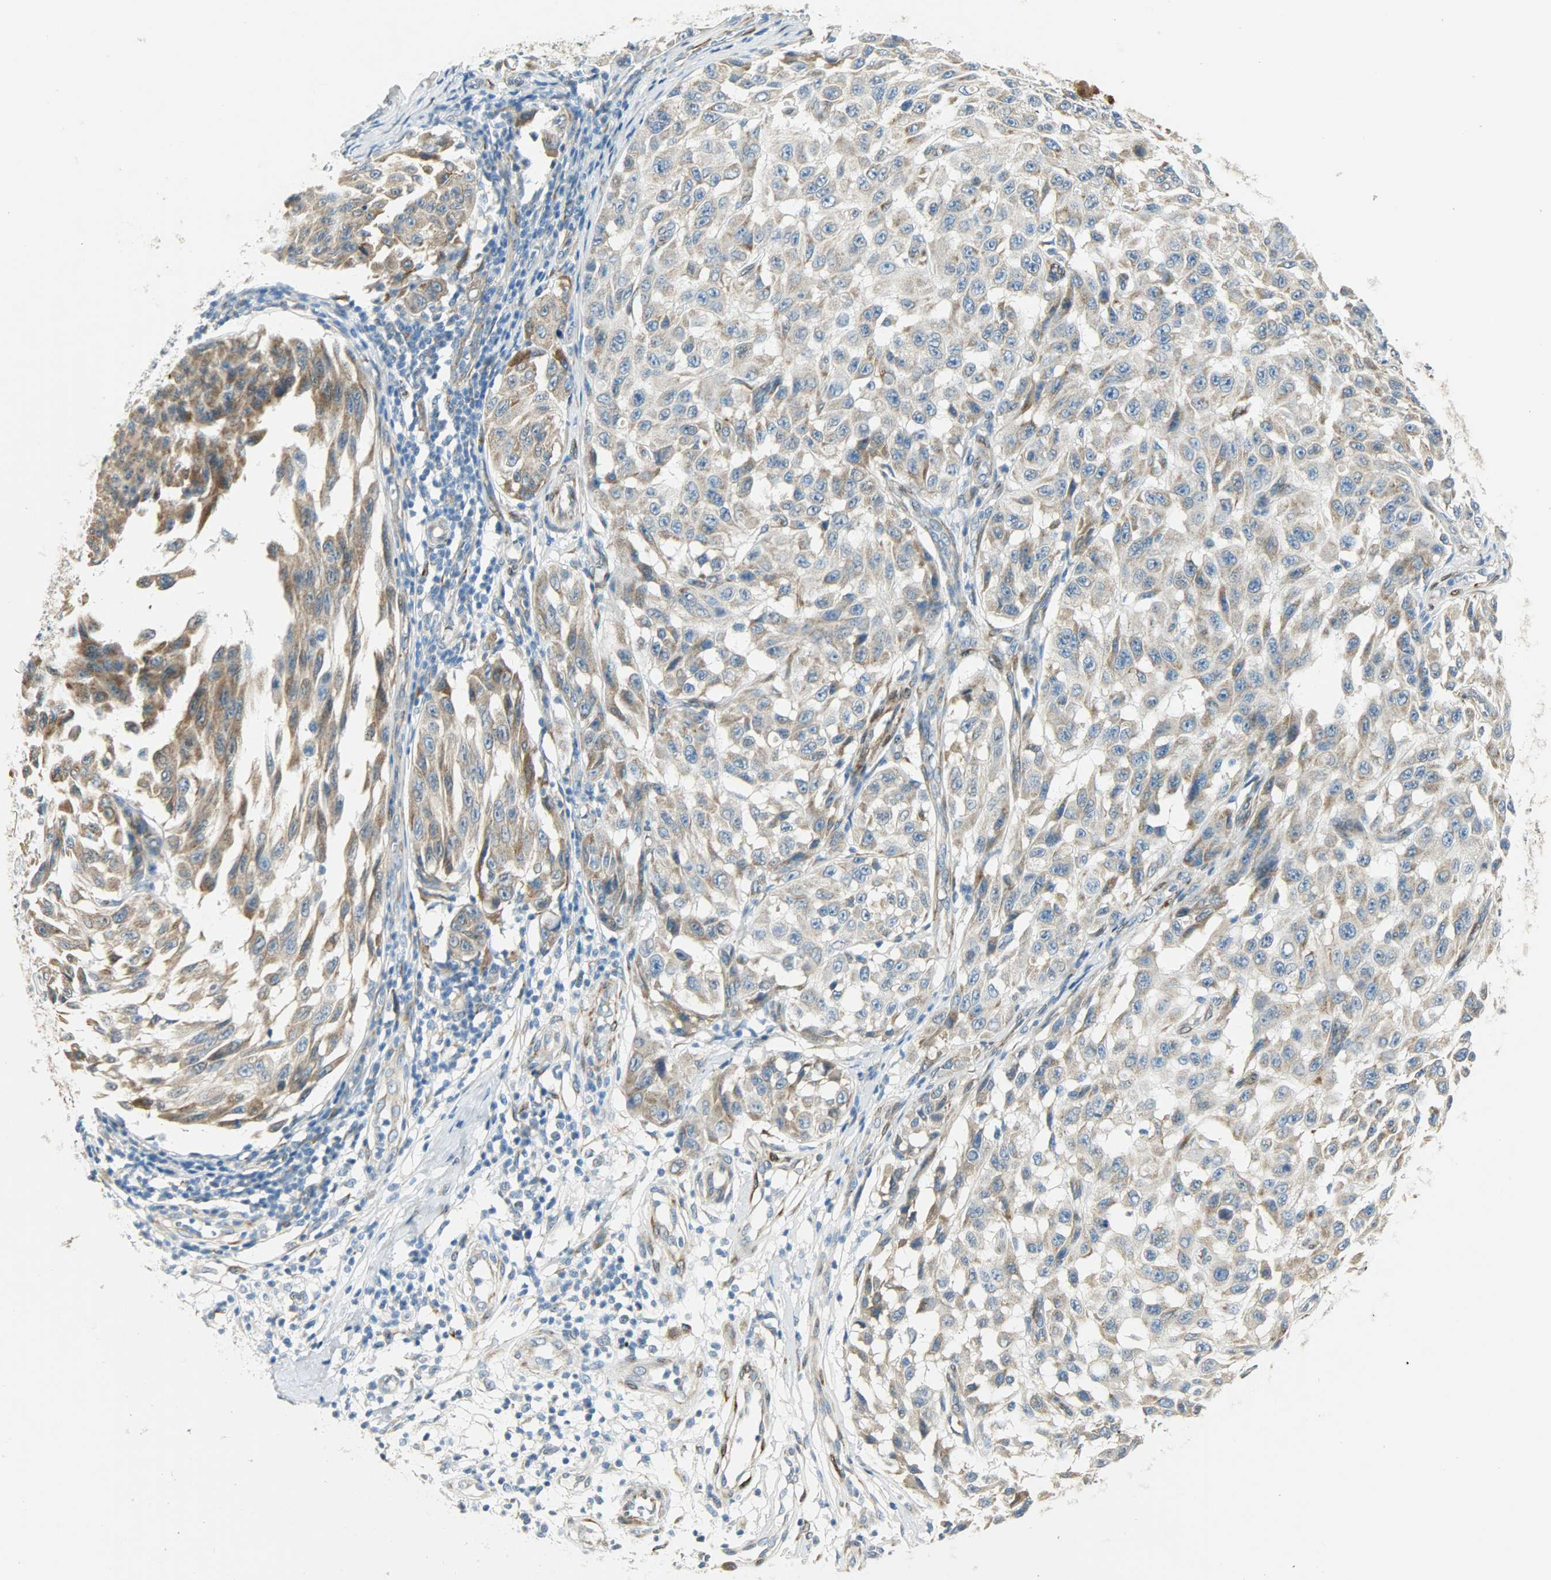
{"staining": {"intensity": "moderate", "quantity": ">75%", "location": "cytoplasmic/membranous"}, "tissue": "melanoma", "cell_type": "Tumor cells", "image_type": "cancer", "snomed": [{"axis": "morphology", "description": "Malignant melanoma, NOS"}, {"axis": "topography", "description": "Skin"}], "caption": "Human melanoma stained with a protein marker shows moderate staining in tumor cells.", "gene": "PKD2", "patient": {"sex": "male", "age": 30}}